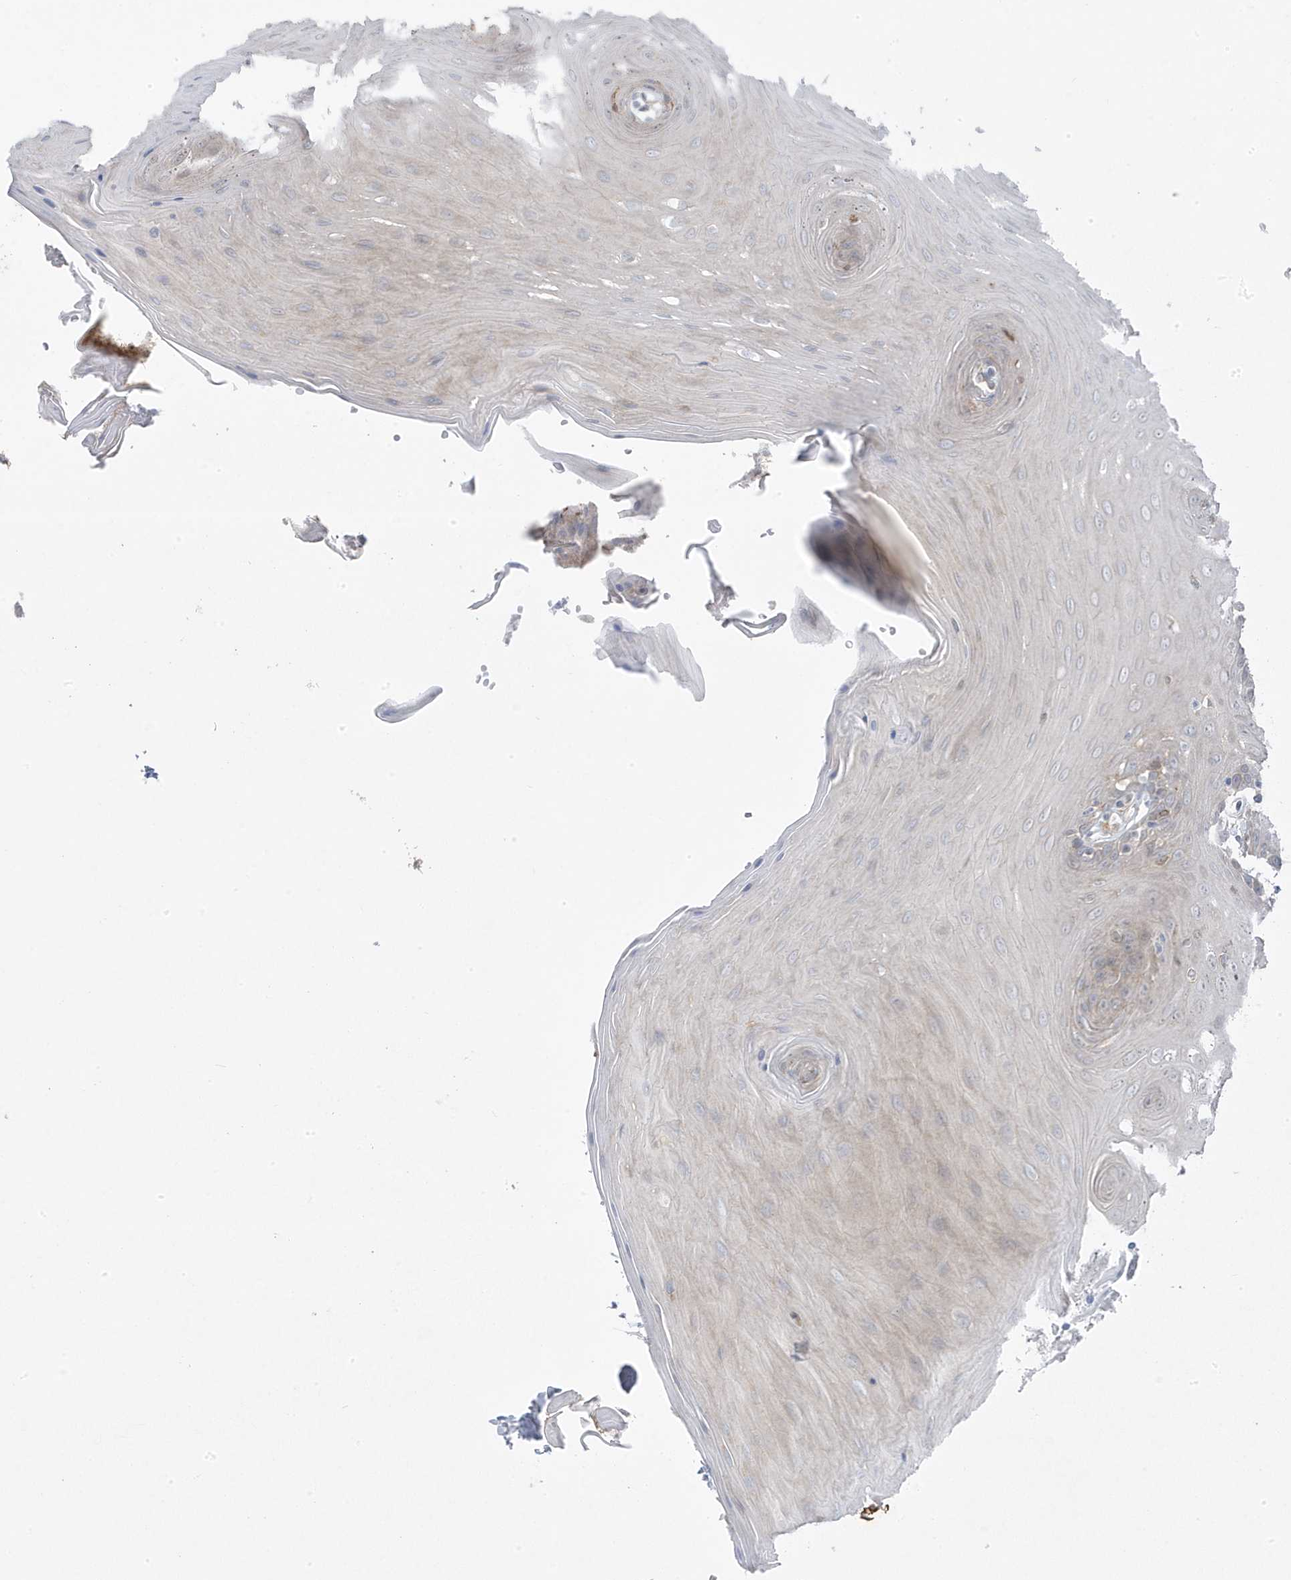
{"staining": {"intensity": "negative", "quantity": "none", "location": "none"}, "tissue": "oral mucosa", "cell_type": "Squamous epithelial cells", "image_type": "normal", "snomed": [{"axis": "morphology", "description": "Normal tissue, NOS"}, {"axis": "morphology", "description": "Squamous cell carcinoma, NOS"}, {"axis": "topography", "description": "Skeletal muscle"}, {"axis": "topography", "description": "Oral tissue"}, {"axis": "topography", "description": "Salivary gland"}, {"axis": "topography", "description": "Head-Neck"}], "caption": "The image displays no staining of squamous epithelial cells in benign oral mucosa.", "gene": "ZNF654", "patient": {"sex": "male", "age": 54}}